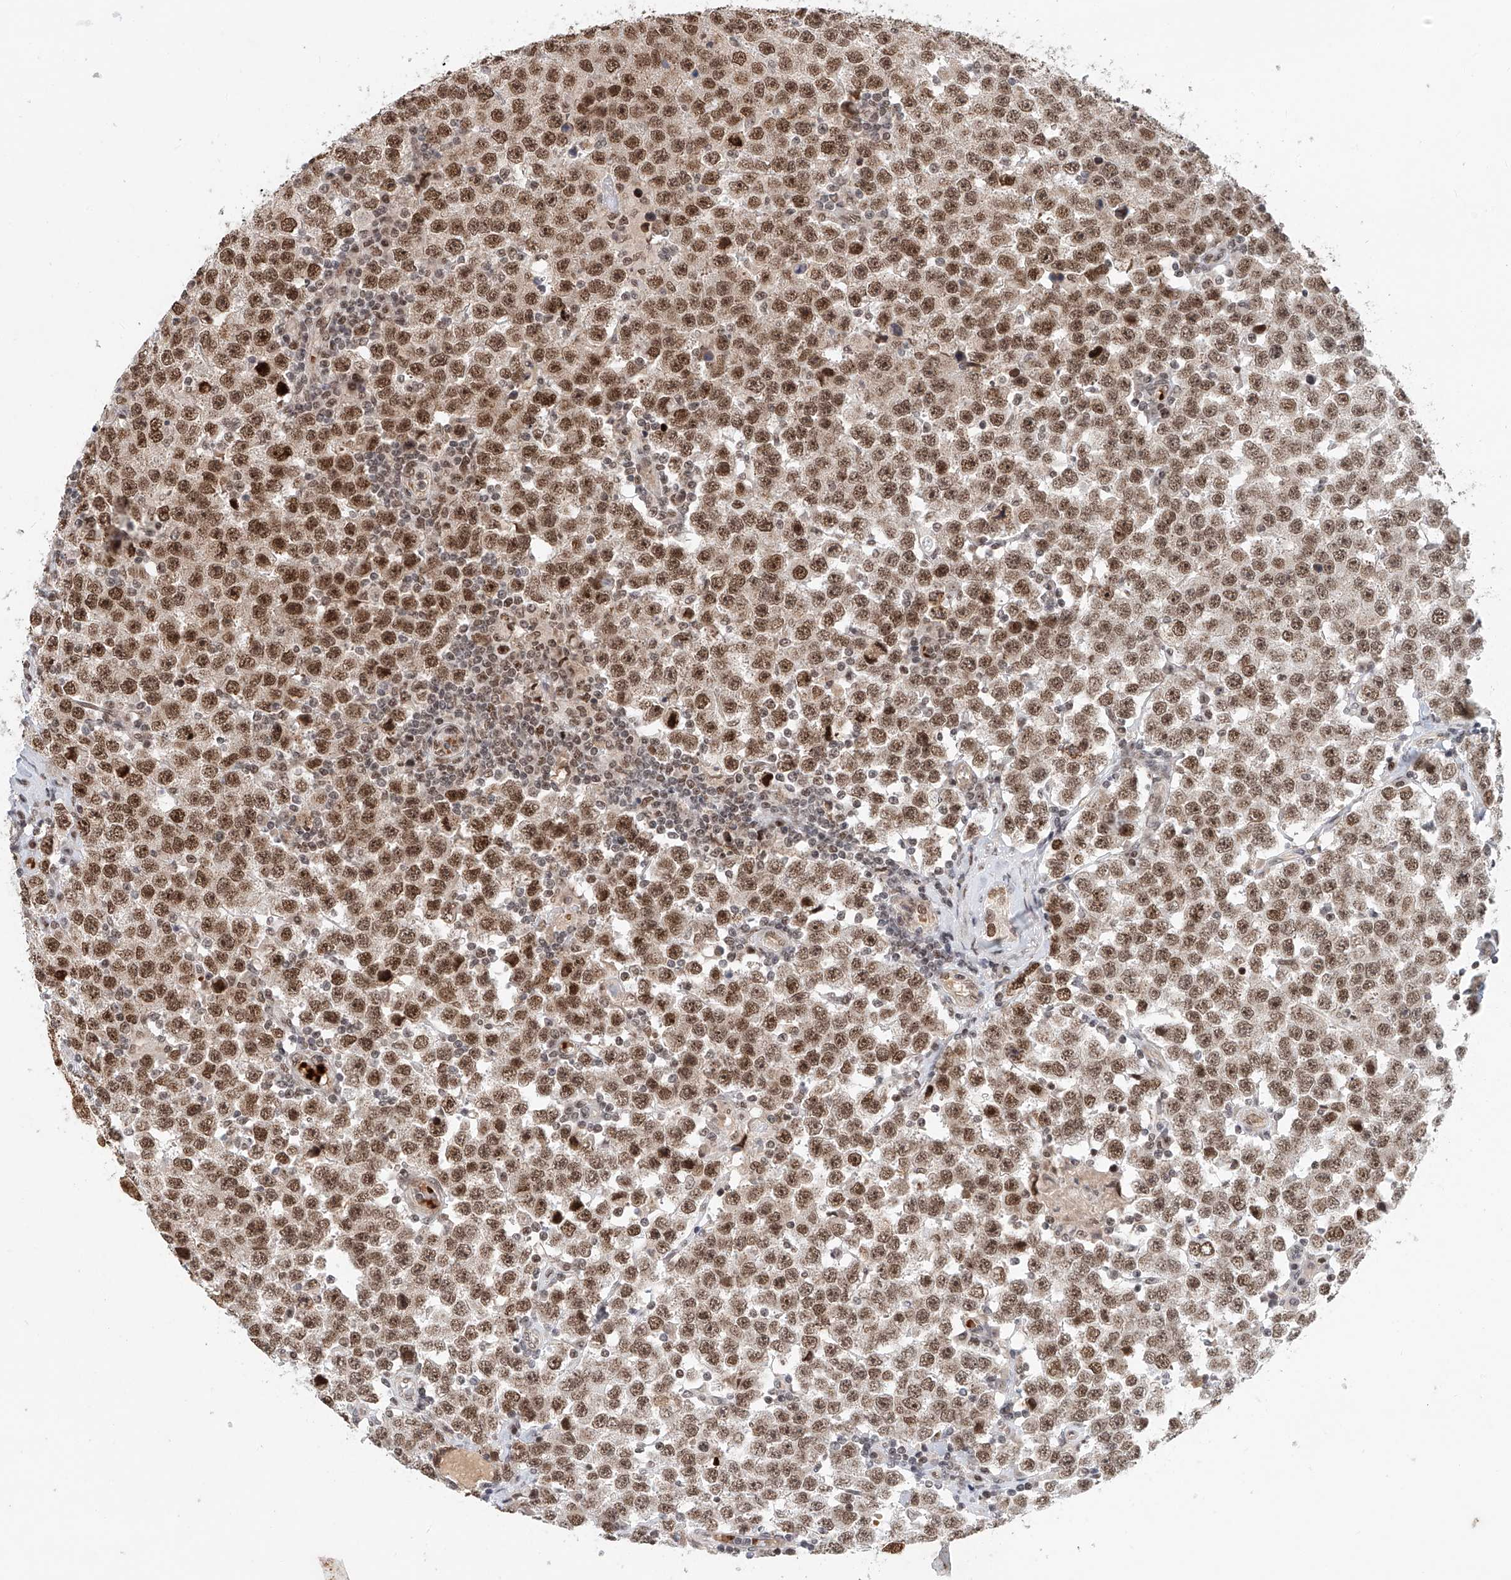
{"staining": {"intensity": "moderate", "quantity": ">75%", "location": "nuclear"}, "tissue": "testis cancer", "cell_type": "Tumor cells", "image_type": "cancer", "snomed": [{"axis": "morphology", "description": "Seminoma, NOS"}, {"axis": "topography", "description": "Testis"}], "caption": "Protein analysis of testis seminoma tissue displays moderate nuclear expression in approximately >75% of tumor cells.", "gene": "ZNF470", "patient": {"sex": "male", "age": 28}}